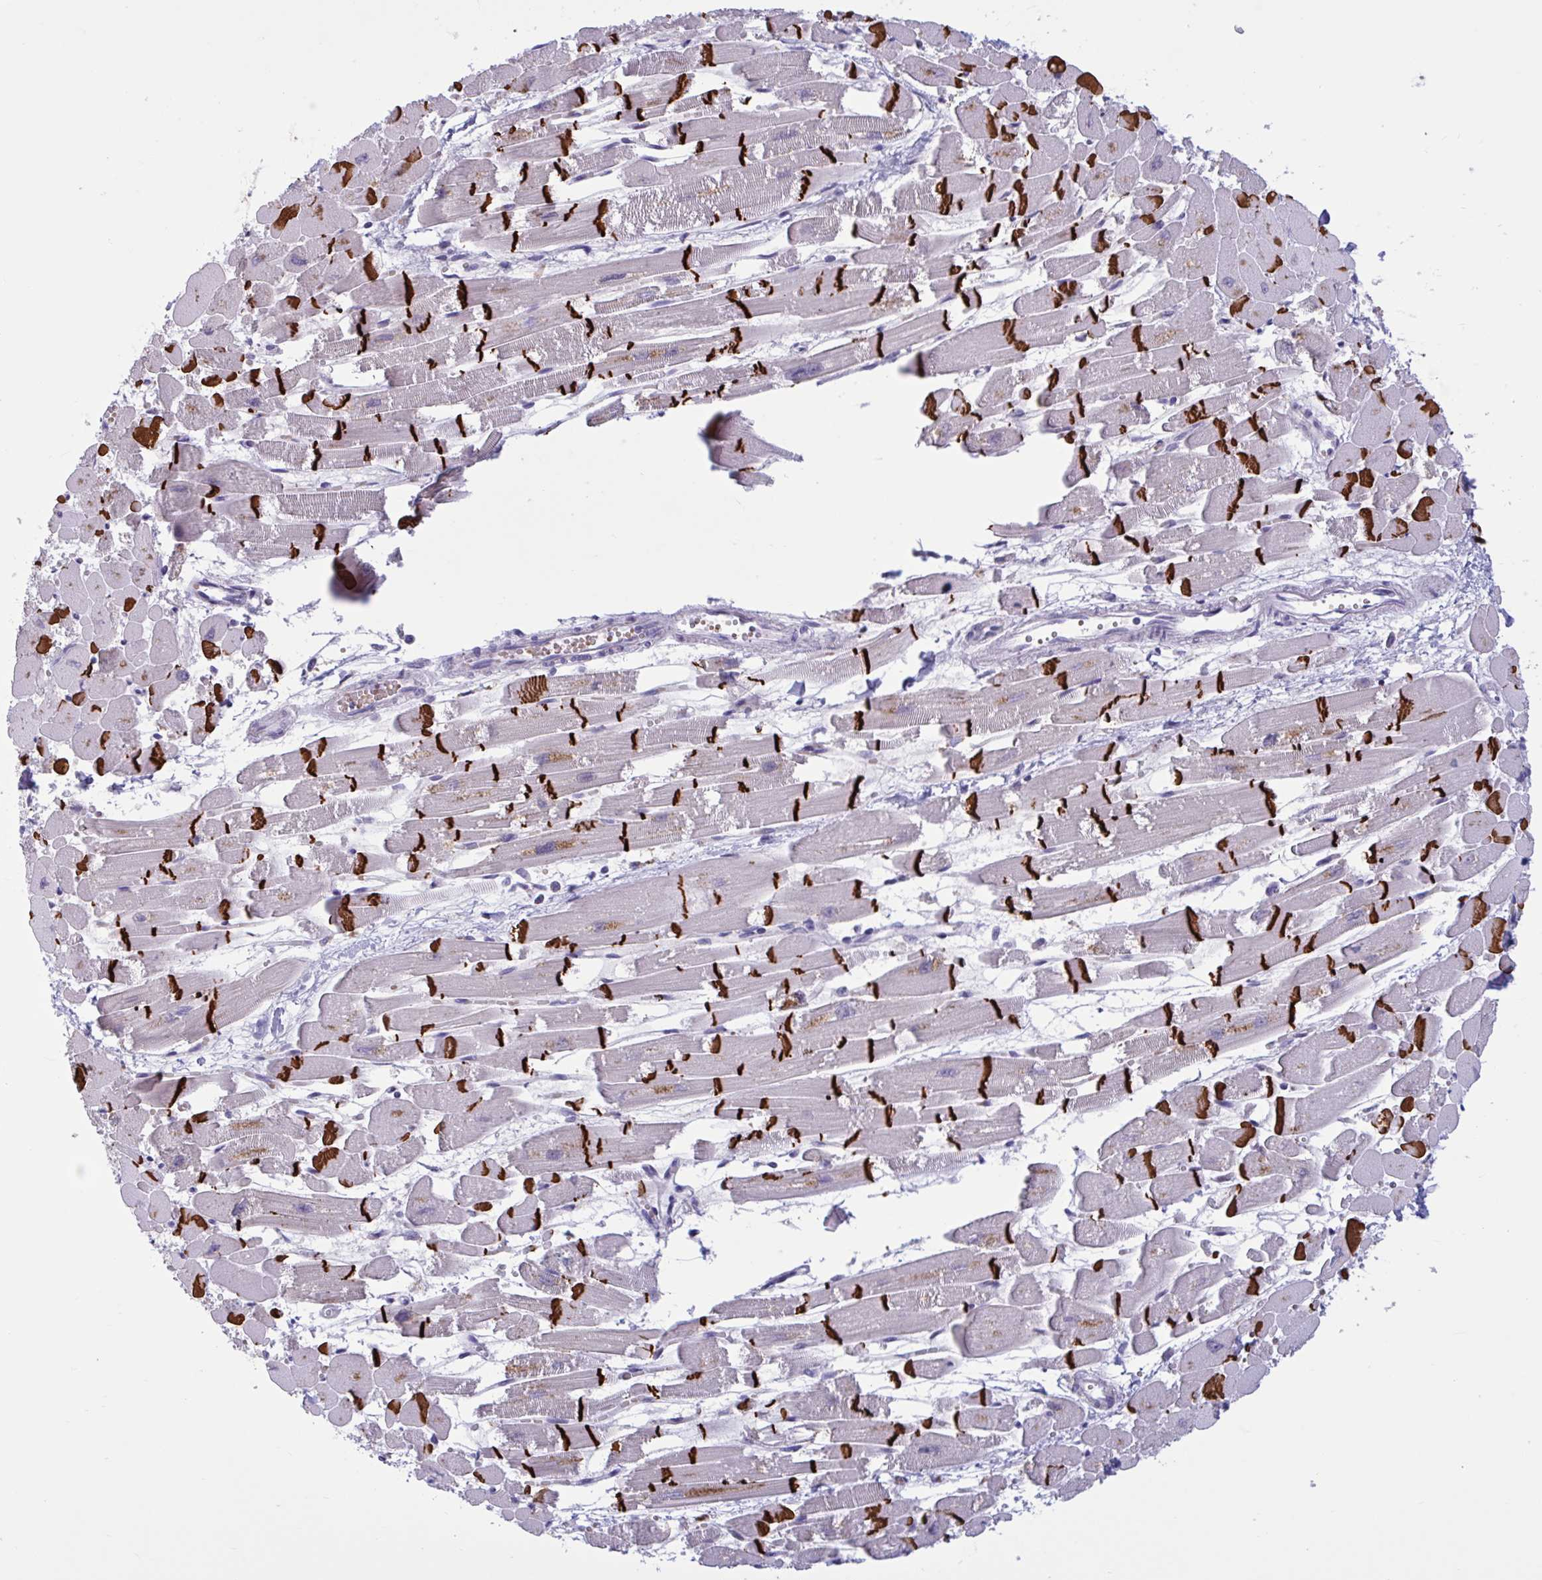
{"staining": {"intensity": "strong", "quantity": ">75%", "location": "cytoplasmic/membranous"}, "tissue": "heart muscle", "cell_type": "Cardiomyocytes", "image_type": "normal", "snomed": [{"axis": "morphology", "description": "Normal tissue, NOS"}, {"axis": "topography", "description": "Heart"}], "caption": "A brown stain shows strong cytoplasmic/membranous positivity of a protein in cardiomyocytes of unremarkable human heart muscle. (DAB = brown stain, brightfield microscopy at high magnification).", "gene": "CNGB3", "patient": {"sex": "female", "age": 52}}